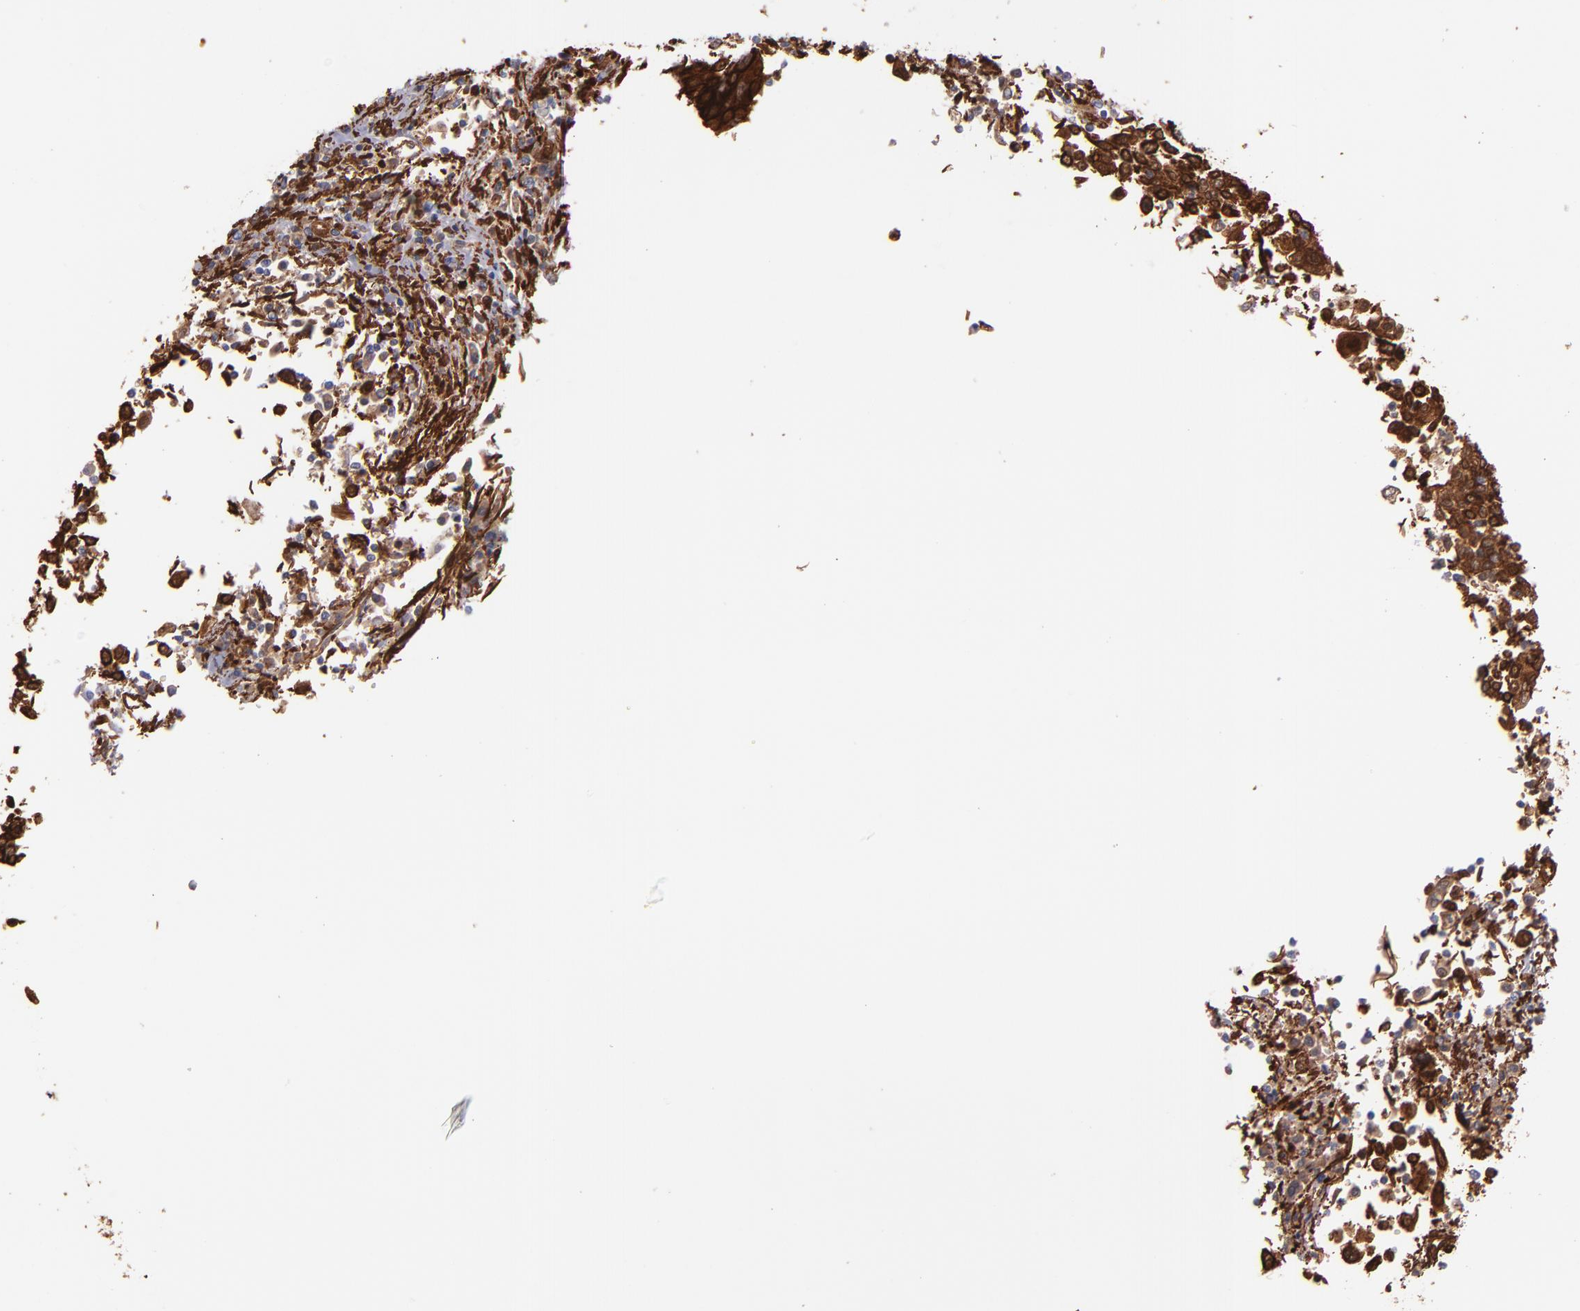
{"staining": {"intensity": "moderate", "quantity": "25%-75%", "location": "cytoplasmic/membranous"}, "tissue": "cervical cancer", "cell_type": "Tumor cells", "image_type": "cancer", "snomed": [{"axis": "morphology", "description": "Squamous cell carcinoma, NOS"}, {"axis": "topography", "description": "Cervix"}], "caption": "Immunohistochemistry (DAB (3,3'-diaminobenzidine)) staining of human cervical squamous cell carcinoma reveals moderate cytoplasmic/membranous protein expression in approximately 25%-75% of tumor cells. Using DAB (brown) and hematoxylin (blue) stains, captured at high magnification using brightfield microscopy.", "gene": "VCL", "patient": {"sex": "female", "age": 40}}